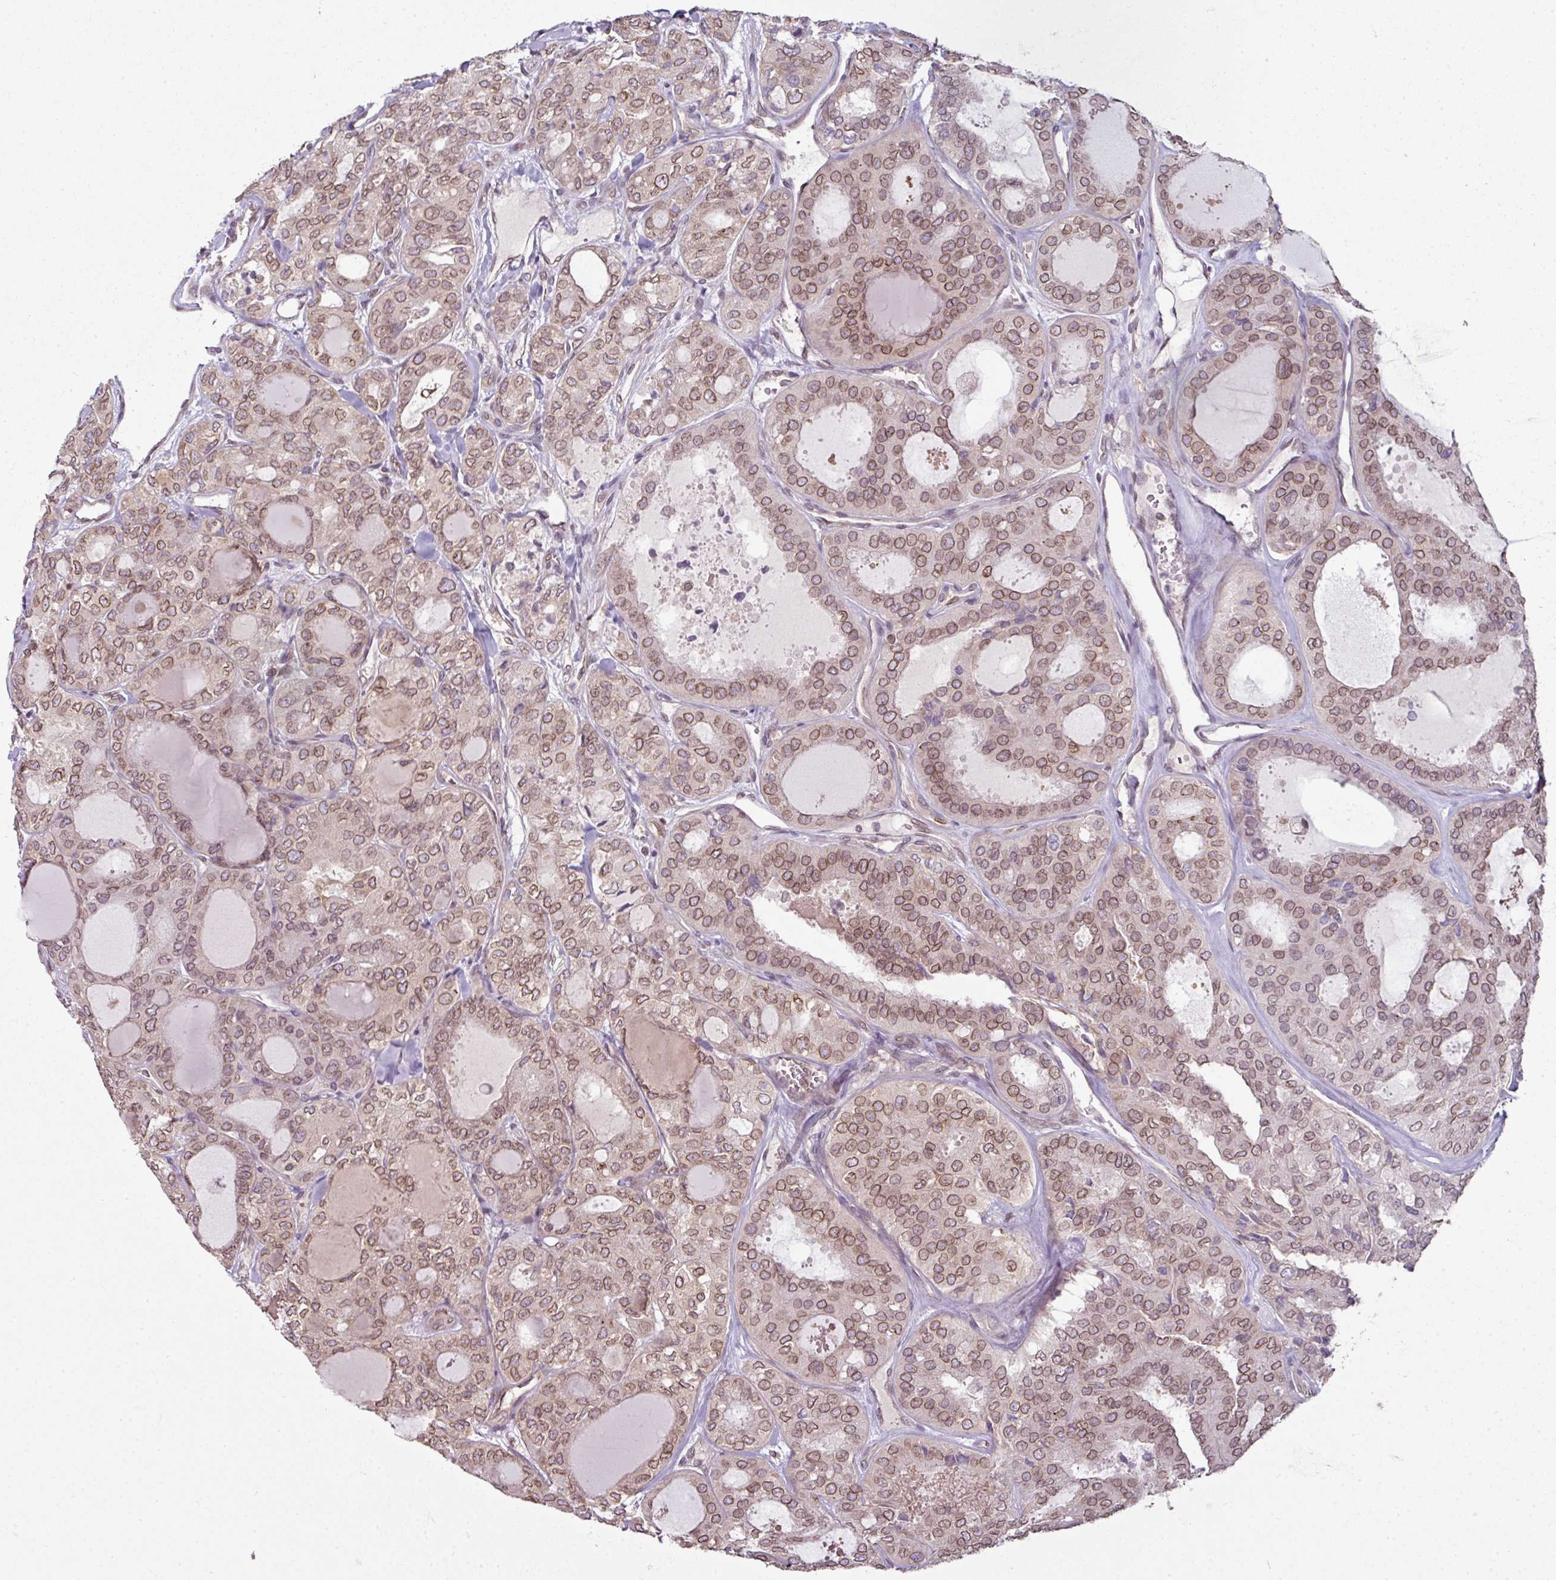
{"staining": {"intensity": "moderate", "quantity": ">75%", "location": "cytoplasmic/membranous,nuclear"}, "tissue": "thyroid cancer", "cell_type": "Tumor cells", "image_type": "cancer", "snomed": [{"axis": "morphology", "description": "Follicular adenoma carcinoma, NOS"}, {"axis": "topography", "description": "Thyroid gland"}], "caption": "Immunohistochemical staining of human thyroid cancer (follicular adenoma carcinoma) demonstrates moderate cytoplasmic/membranous and nuclear protein staining in about >75% of tumor cells.", "gene": "RANGAP1", "patient": {"sex": "male", "age": 75}}